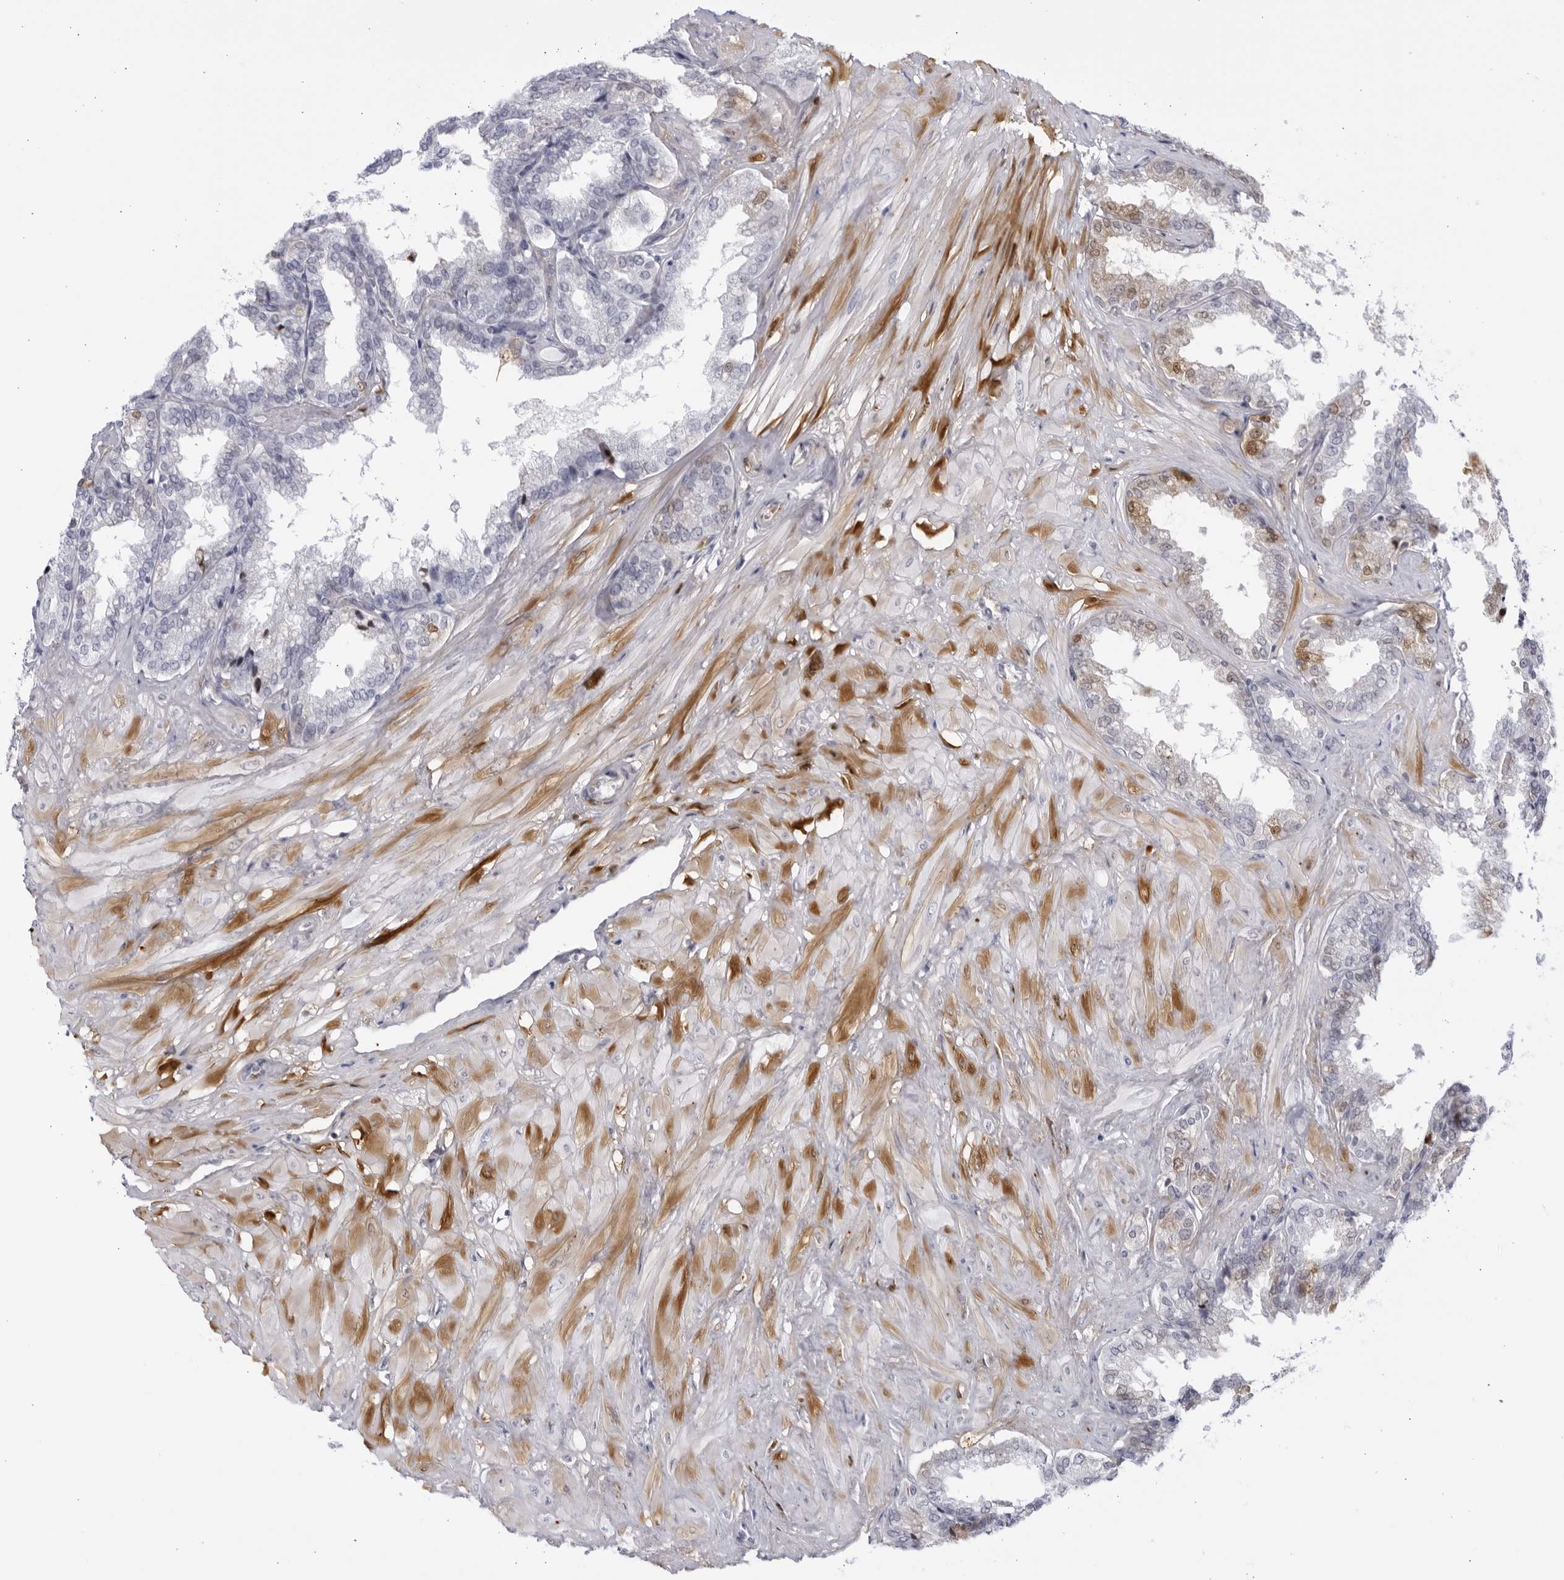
{"staining": {"intensity": "moderate", "quantity": "<25%", "location": "nuclear"}, "tissue": "seminal vesicle", "cell_type": "Glandular cells", "image_type": "normal", "snomed": [{"axis": "morphology", "description": "Normal tissue, NOS"}, {"axis": "topography", "description": "Seminal veicle"}], "caption": "DAB (3,3'-diaminobenzidine) immunohistochemical staining of benign seminal vesicle shows moderate nuclear protein expression in about <25% of glandular cells.", "gene": "CNBD1", "patient": {"sex": "male", "age": 46}}